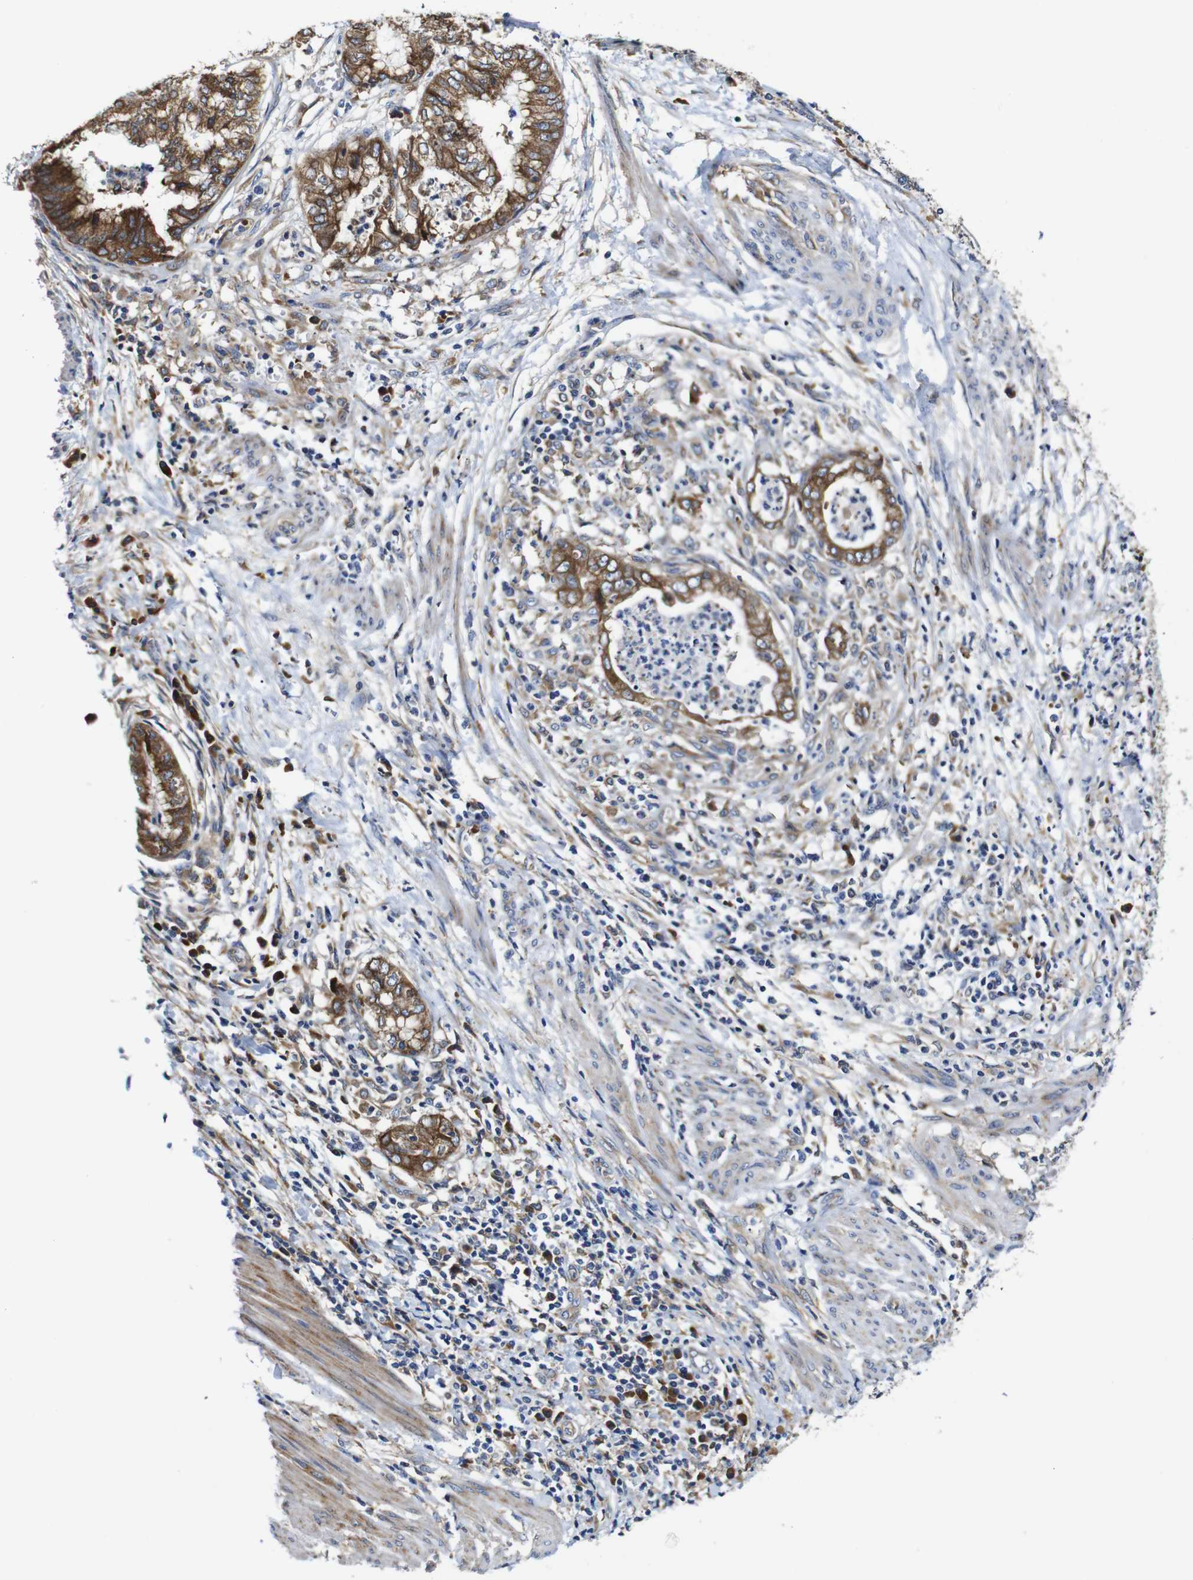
{"staining": {"intensity": "moderate", "quantity": ">75%", "location": "cytoplasmic/membranous"}, "tissue": "endometrial cancer", "cell_type": "Tumor cells", "image_type": "cancer", "snomed": [{"axis": "morphology", "description": "Necrosis, NOS"}, {"axis": "morphology", "description": "Adenocarcinoma, NOS"}, {"axis": "topography", "description": "Endometrium"}], "caption": "A photomicrograph showing moderate cytoplasmic/membranous staining in approximately >75% of tumor cells in adenocarcinoma (endometrial), as visualized by brown immunohistochemical staining.", "gene": "CLCC1", "patient": {"sex": "female", "age": 79}}